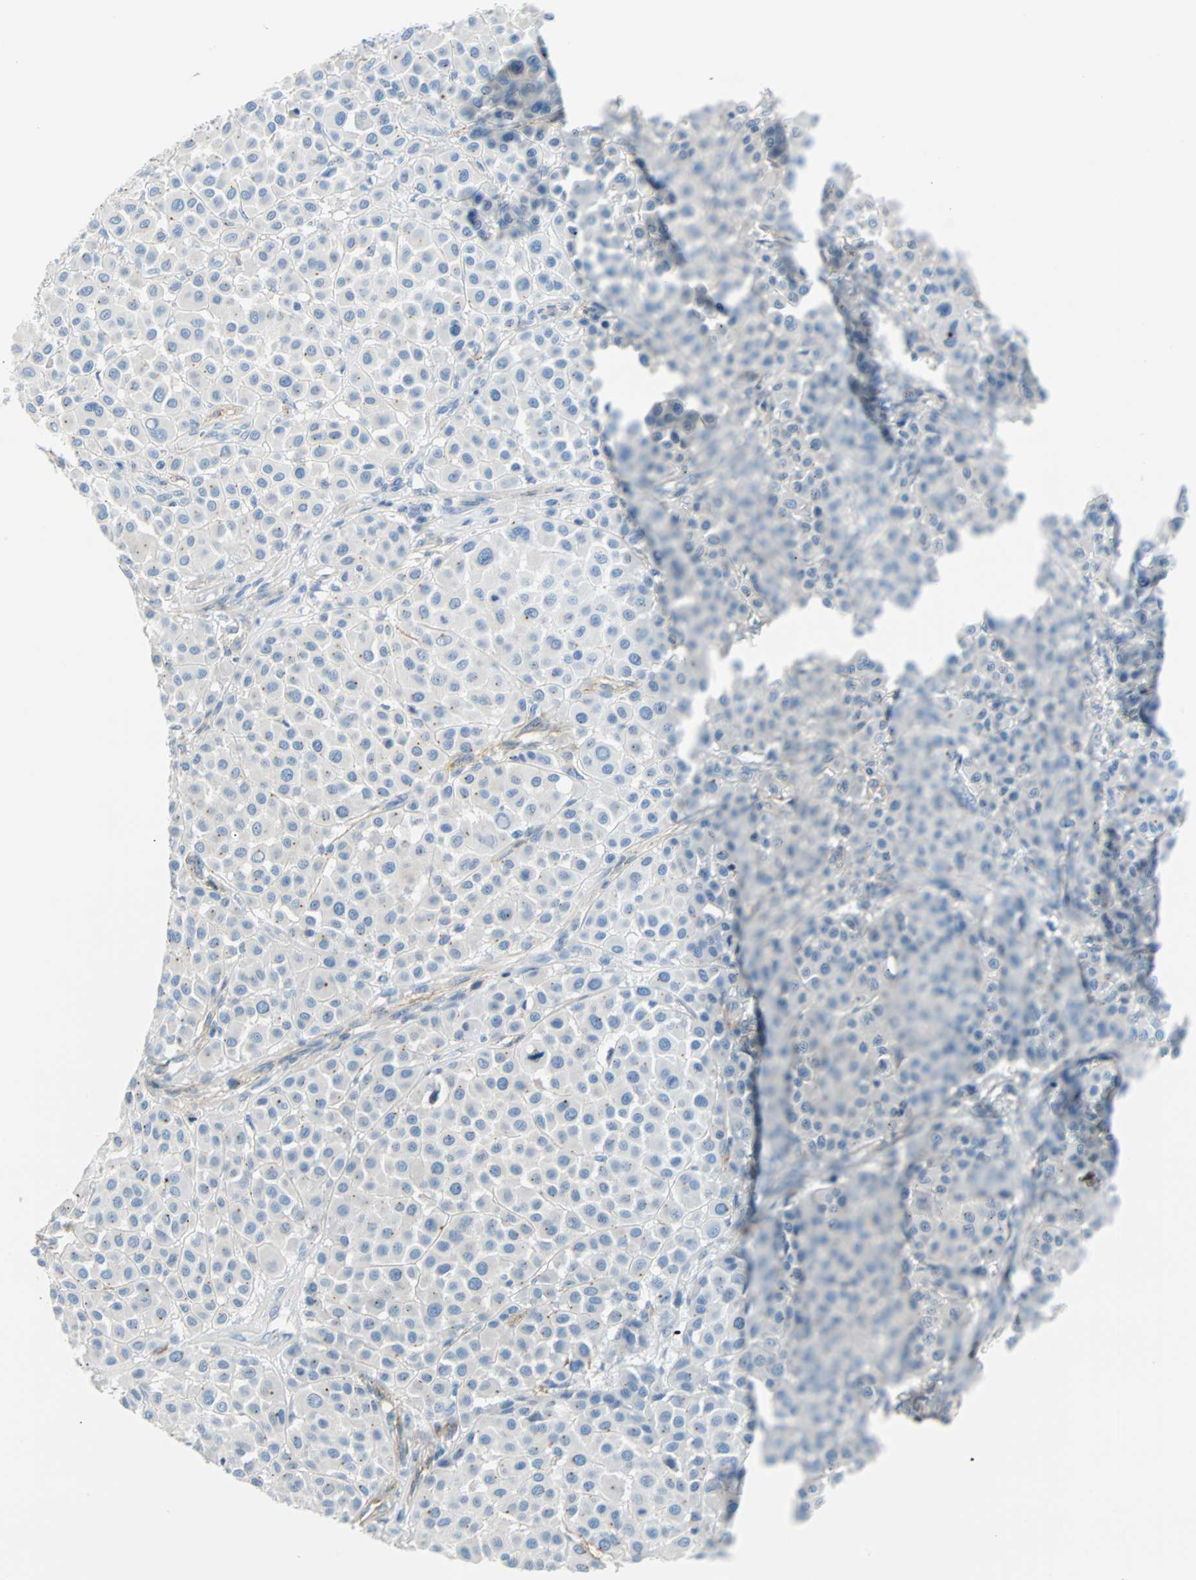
{"staining": {"intensity": "negative", "quantity": "none", "location": "none"}, "tissue": "melanoma", "cell_type": "Tumor cells", "image_type": "cancer", "snomed": [{"axis": "morphology", "description": "Malignant melanoma, Metastatic site"}, {"axis": "topography", "description": "Soft tissue"}], "caption": "The immunohistochemistry image has no significant staining in tumor cells of melanoma tissue. (Stains: DAB IHC with hematoxylin counter stain, Microscopy: brightfield microscopy at high magnification).", "gene": "PDPN", "patient": {"sex": "male", "age": 41}}